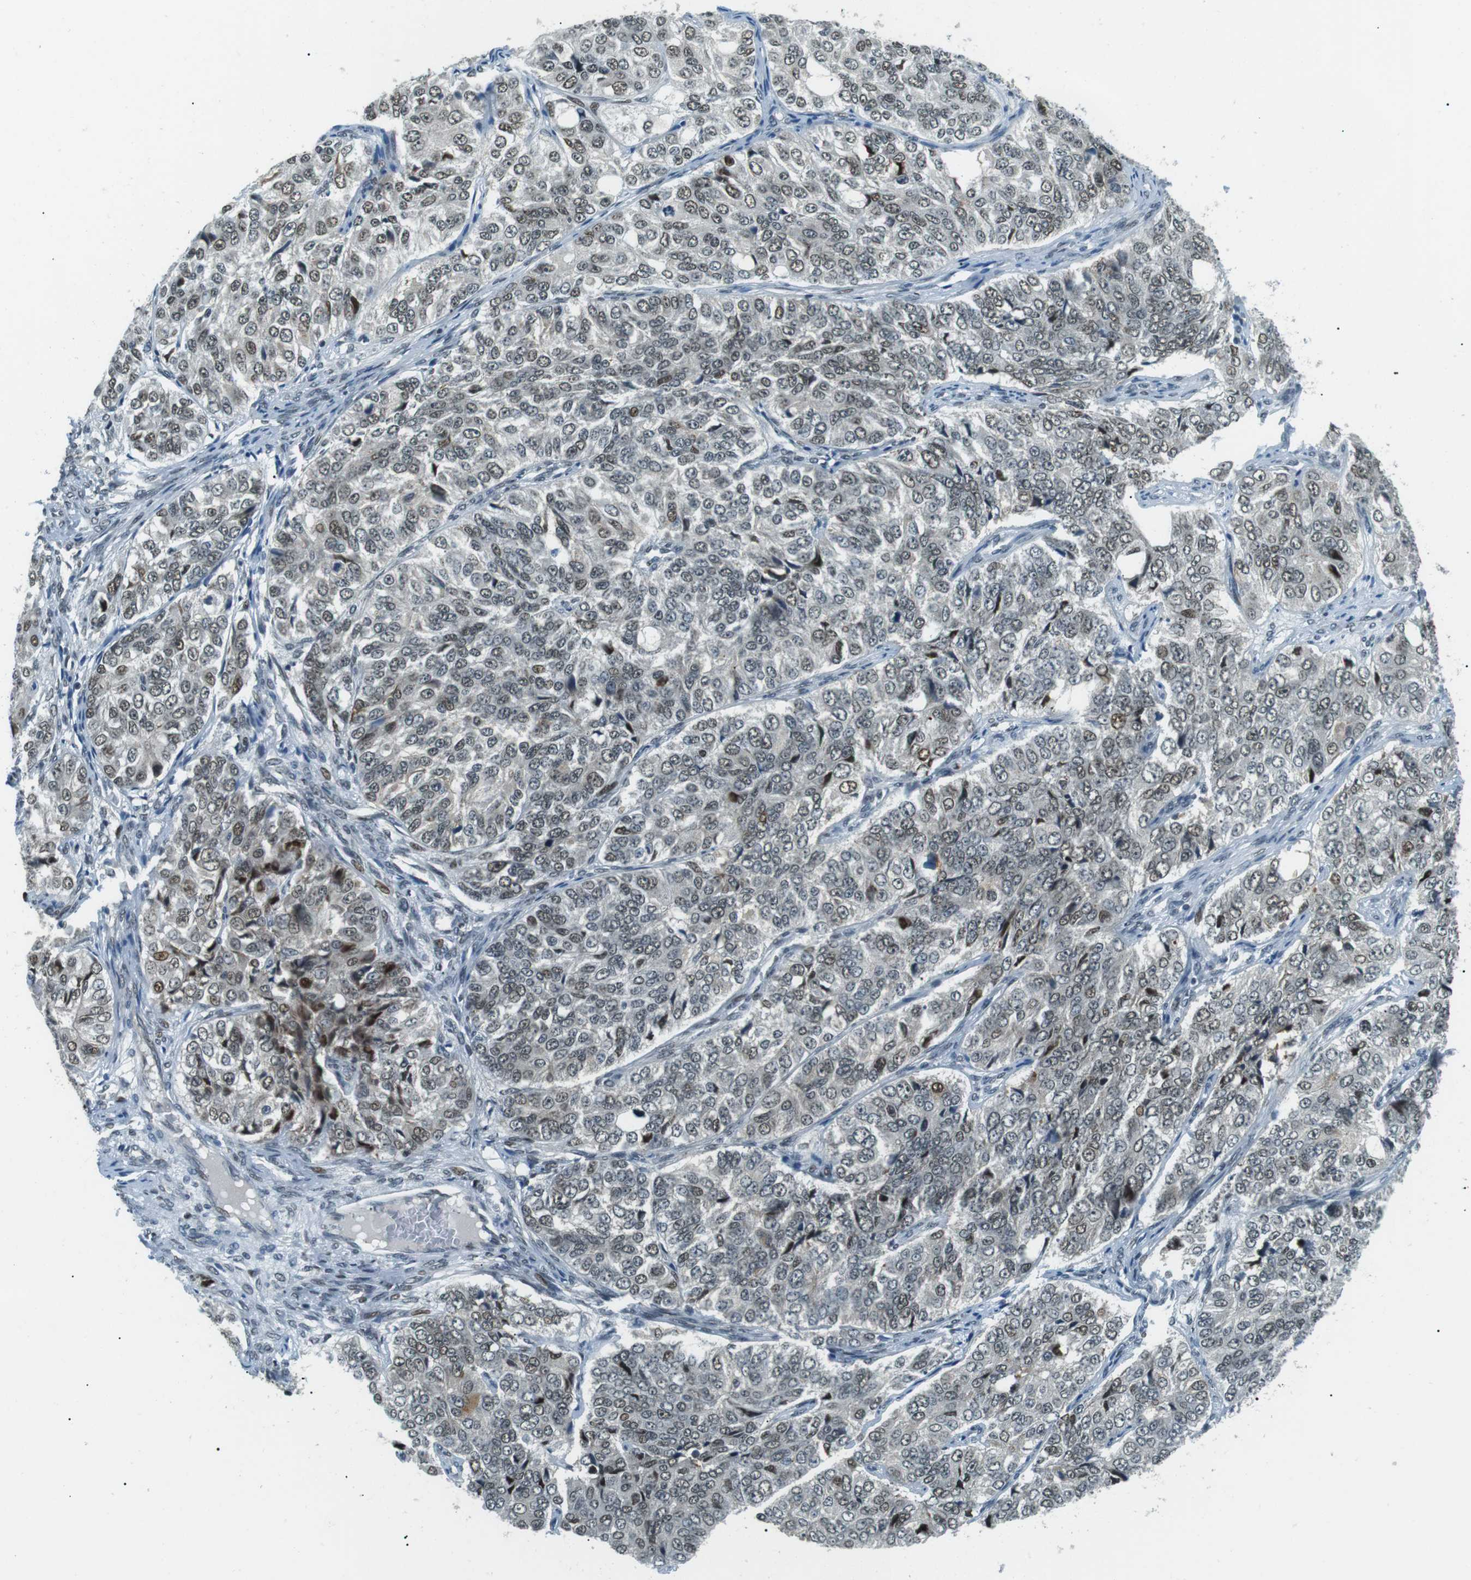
{"staining": {"intensity": "weak", "quantity": "25%-75%", "location": "nuclear"}, "tissue": "ovarian cancer", "cell_type": "Tumor cells", "image_type": "cancer", "snomed": [{"axis": "morphology", "description": "Carcinoma, endometroid"}, {"axis": "topography", "description": "Ovary"}], "caption": "This image shows IHC staining of ovarian cancer, with low weak nuclear positivity in approximately 25%-75% of tumor cells.", "gene": "PJA1", "patient": {"sex": "female", "age": 51}}